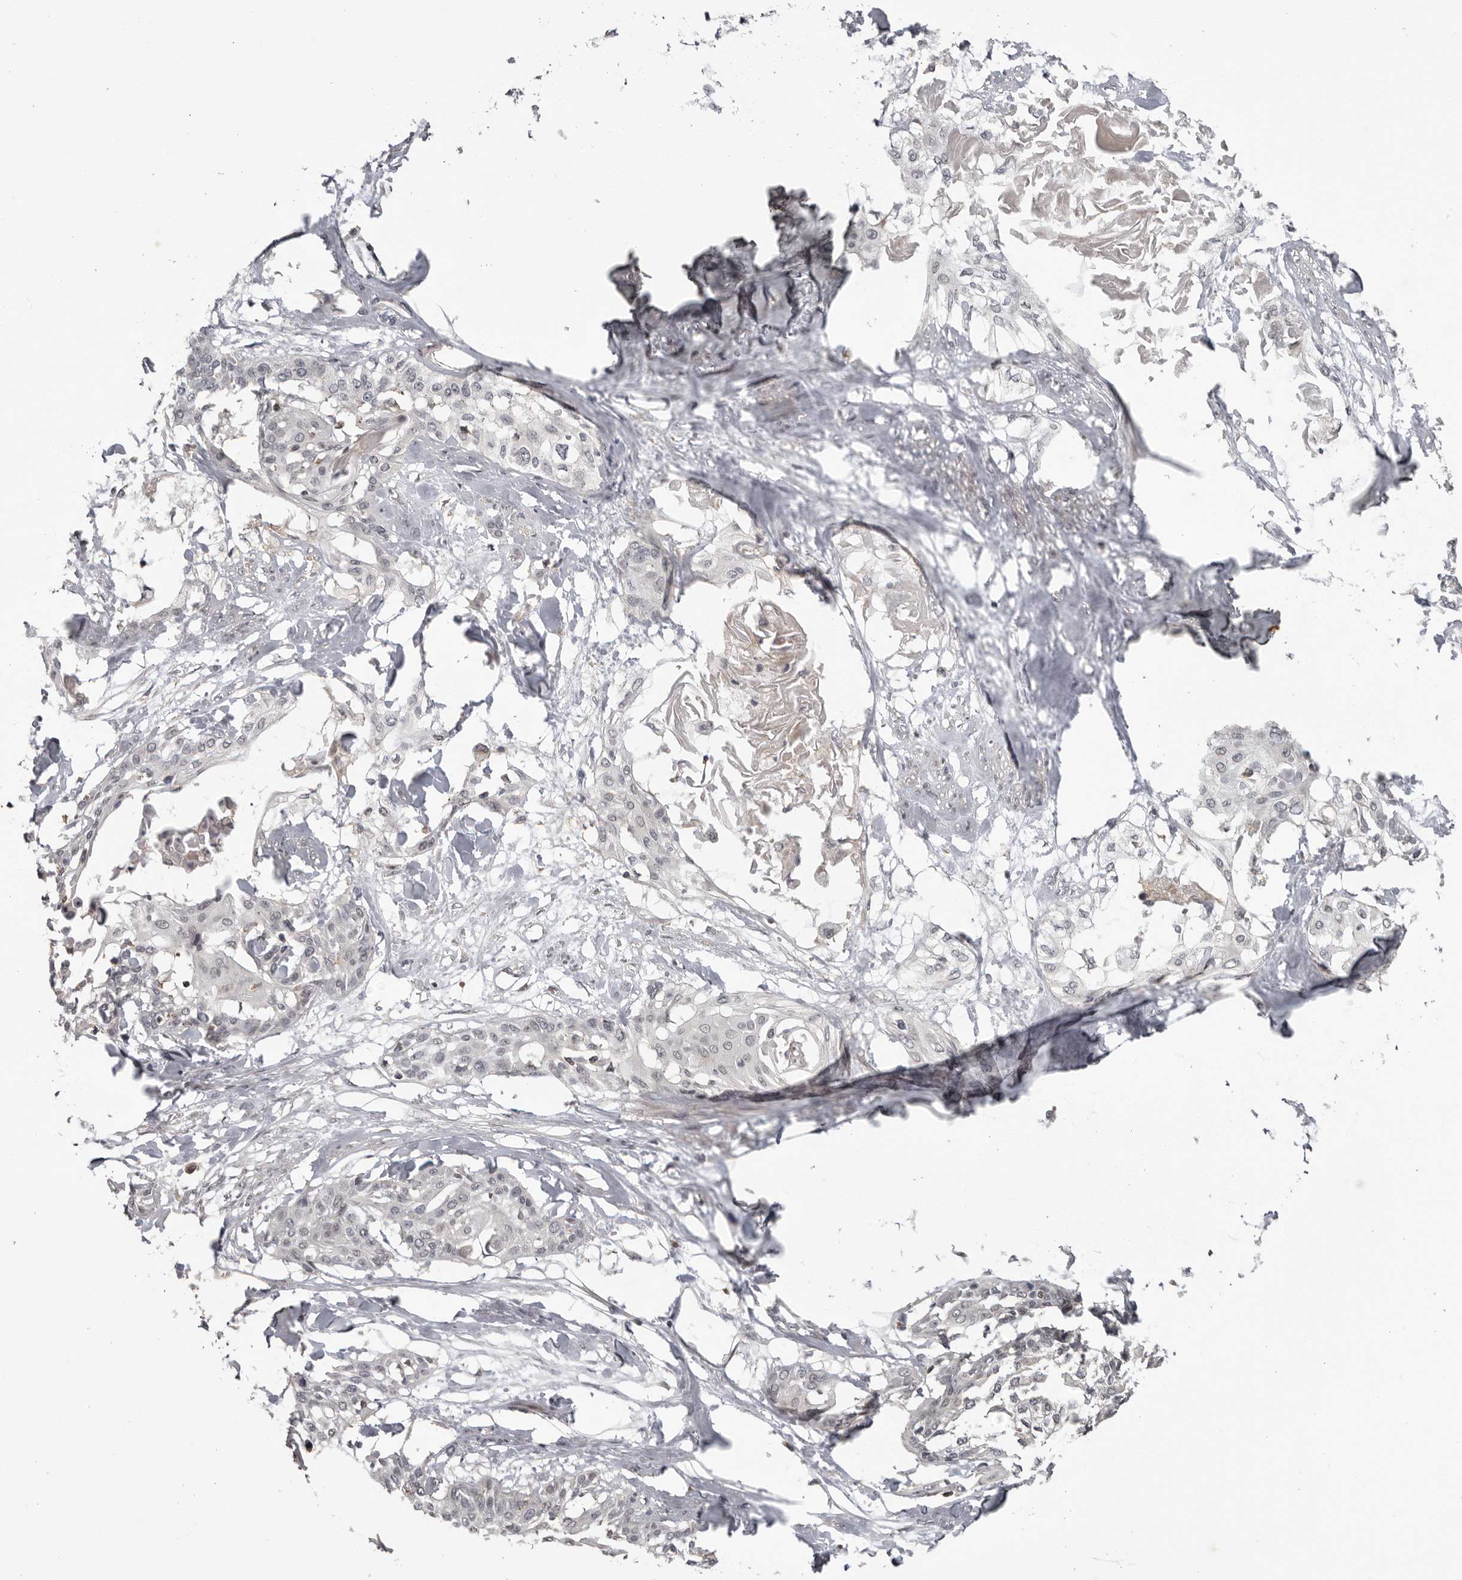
{"staining": {"intensity": "negative", "quantity": "none", "location": "none"}, "tissue": "cervical cancer", "cell_type": "Tumor cells", "image_type": "cancer", "snomed": [{"axis": "morphology", "description": "Squamous cell carcinoma, NOS"}, {"axis": "topography", "description": "Cervix"}], "caption": "This is an immunohistochemistry histopathology image of squamous cell carcinoma (cervical). There is no expression in tumor cells.", "gene": "ANKRD44", "patient": {"sex": "female", "age": 57}}